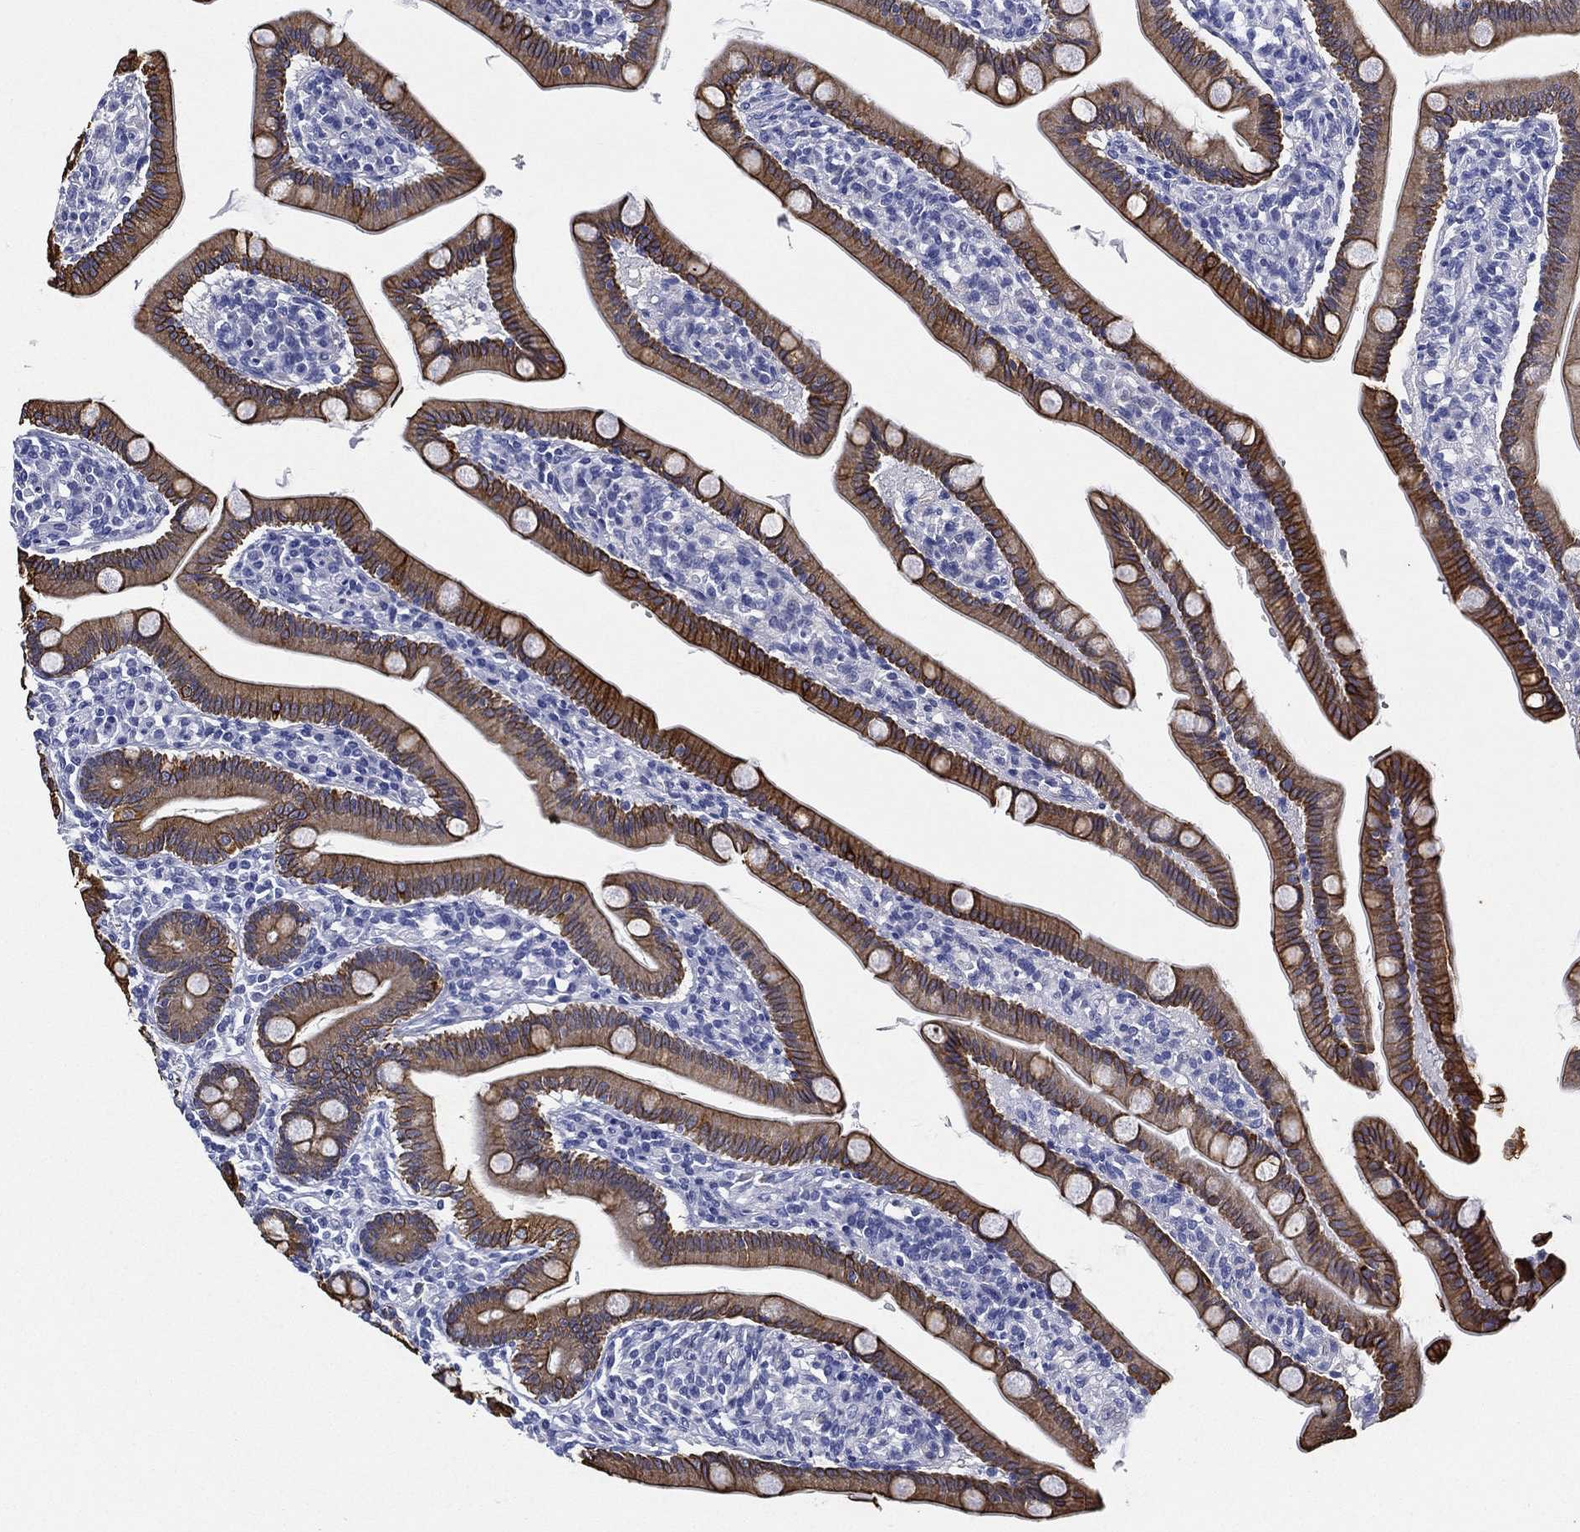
{"staining": {"intensity": "strong", "quantity": ">75%", "location": "cytoplasmic/membranous"}, "tissue": "small intestine", "cell_type": "Glandular cells", "image_type": "normal", "snomed": [{"axis": "morphology", "description": "Normal tissue, NOS"}, {"axis": "topography", "description": "Small intestine"}], "caption": "Strong cytoplasmic/membranous expression is identified in approximately >75% of glandular cells in unremarkable small intestine.", "gene": "NEDD9", "patient": {"sex": "male", "age": 66}}